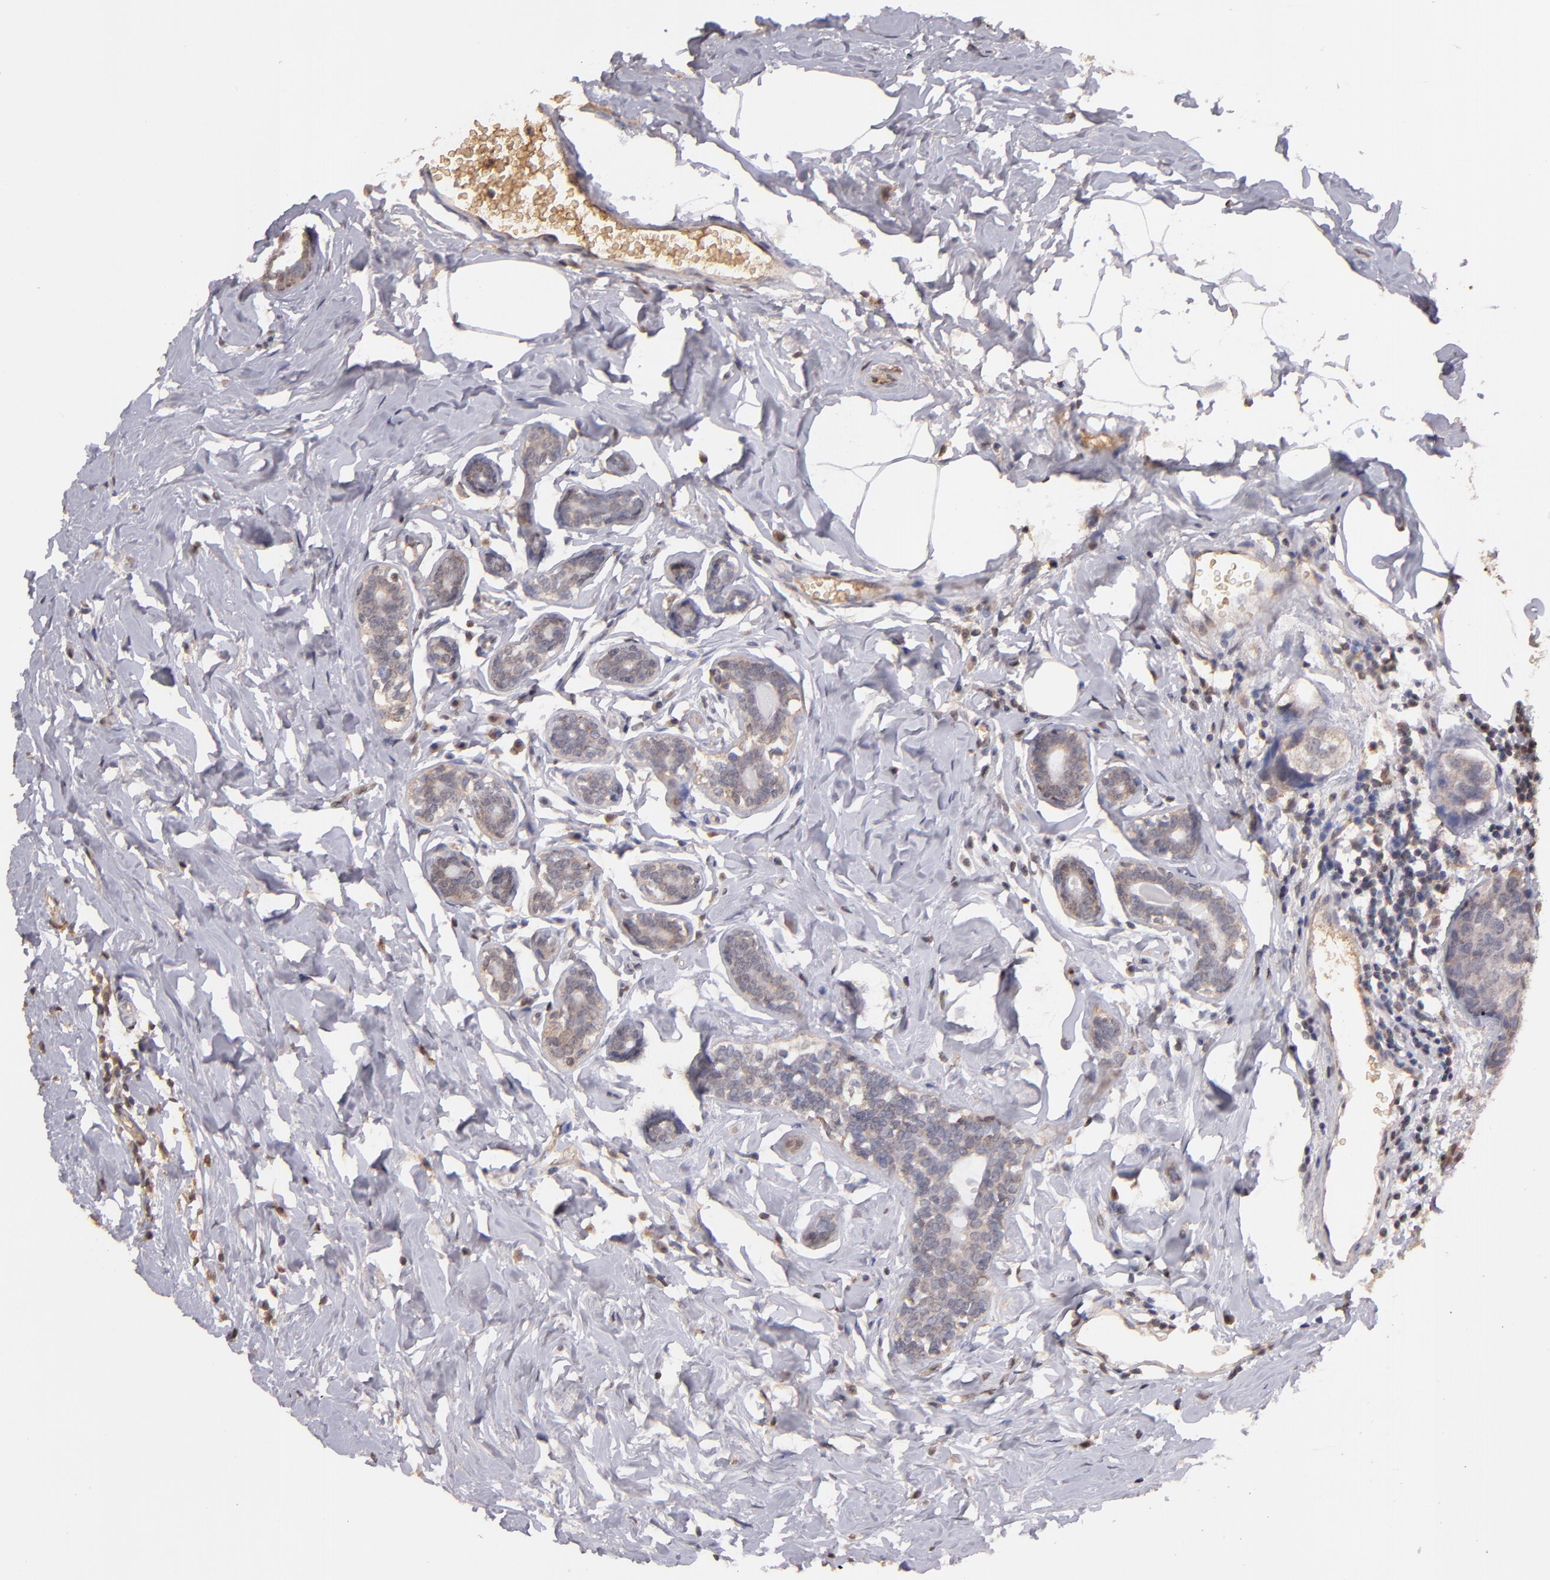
{"staining": {"intensity": "weak", "quantity": "25%-75%", "location": "cytoplasmic/membranous"}, "tissue": "breast cancer", "cell_type": "Tumor cells", "image_type": "cancer", "snomed": [{"axis": "morphology", "description": "Normal tissue, NOS"}, {"axis": "morphology", "description": "Duct carcinoma"}, {"axis": "topography", "description": "Breast"}], "caption": "This is a histology image of immunohistochemistry staining of breast cancer, which shows weak expression in the cytoplasmic/membranous of tumor cells.", "gene": "SERPINC1", "patient": {"sex": "female", "age": 50}}